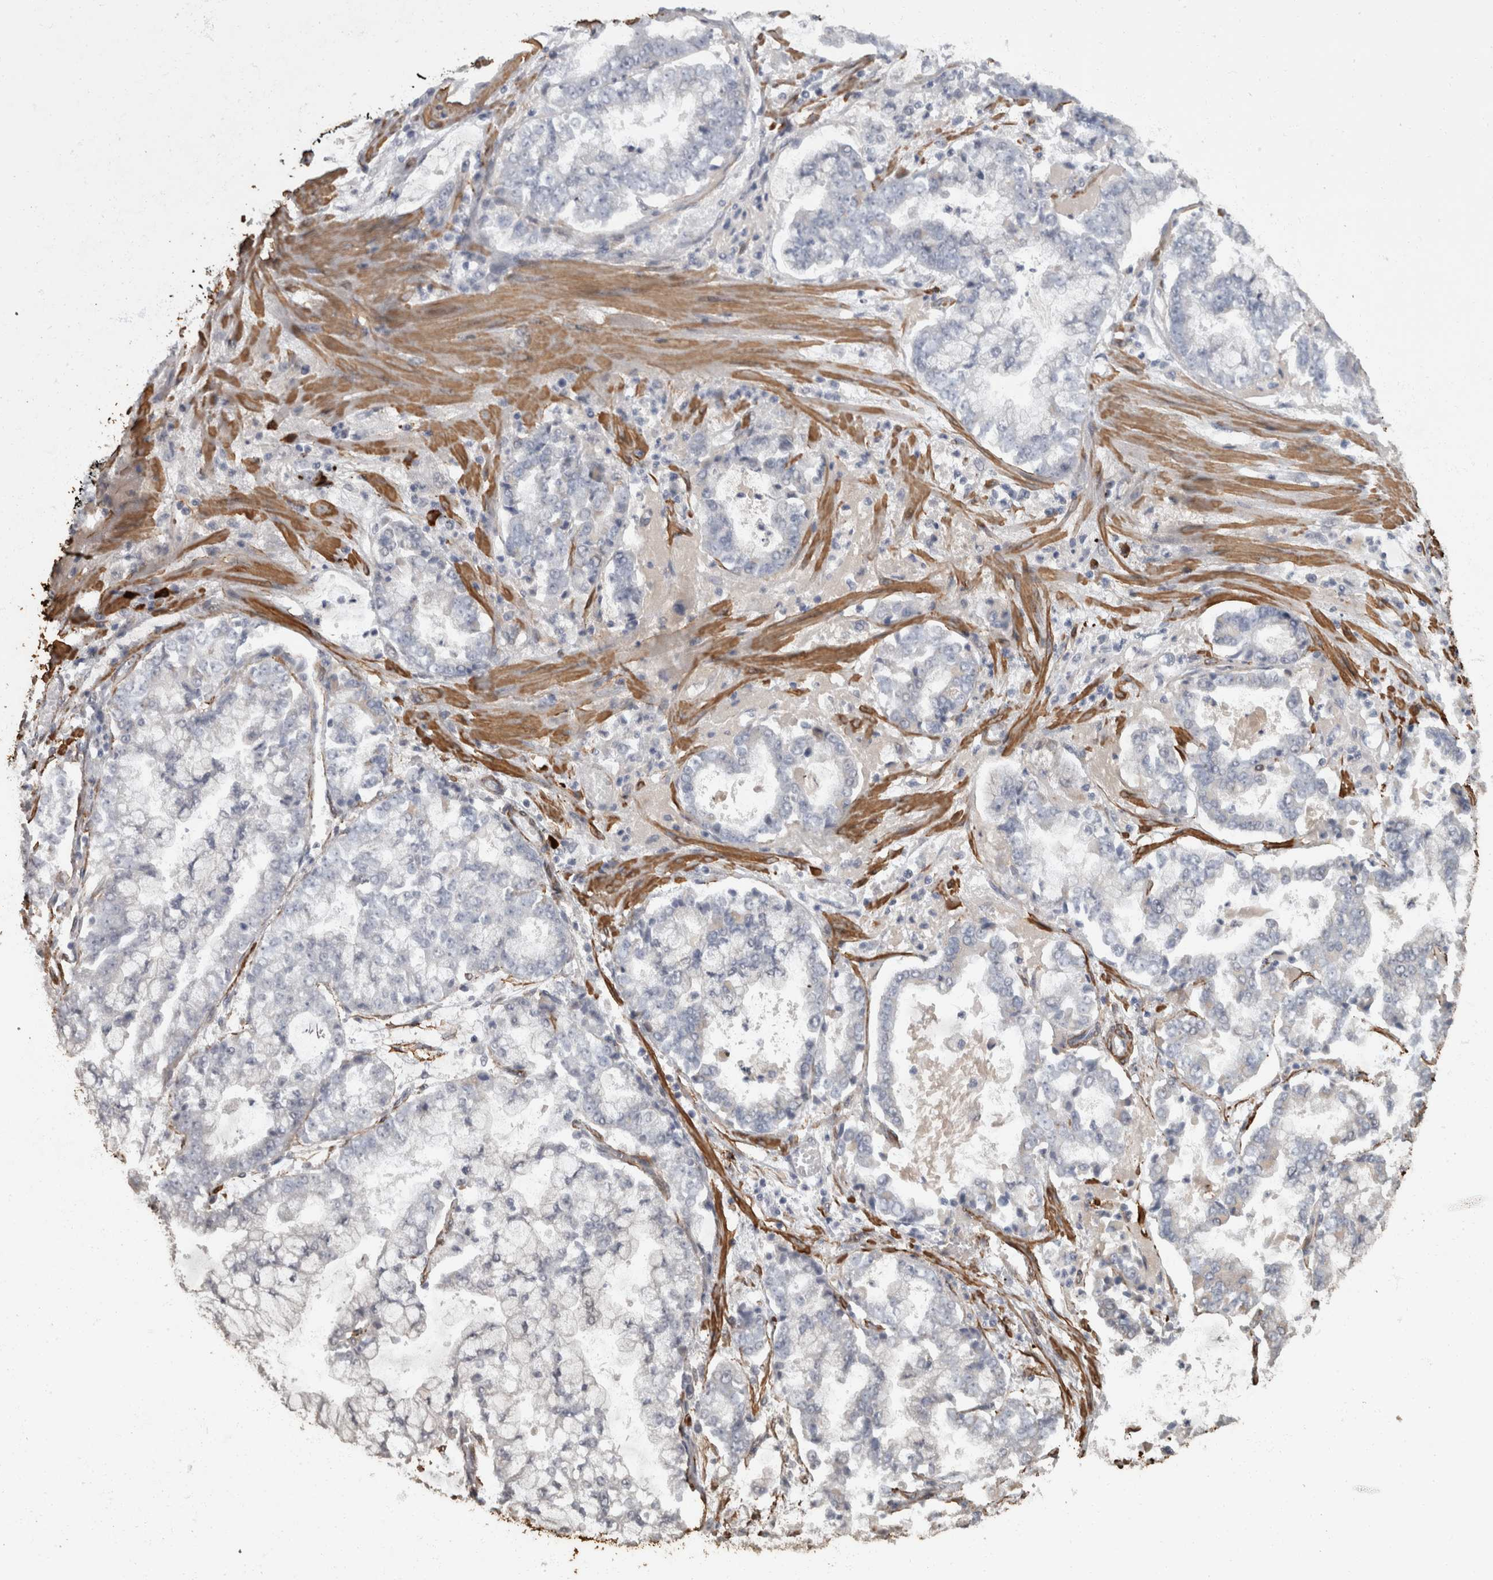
{"staining": {"intensity": "negative", "quantity": "none", "location": "none"}, "tissue": "stomach cancer", "cell_type": "Tumor cells", "image_type": "cancer", "snomed": [{"axis": "morphology", "description": "Adenocarcinoma, NOS"}, {"axis": "topography", "description": "Stomach"}], "caption": "Stomach cancer was stained to show a protein in brown. There is no significant positivity in tumor cells.", "gene": "MASTL", "patient": {"sex": "male", "age": 76}}